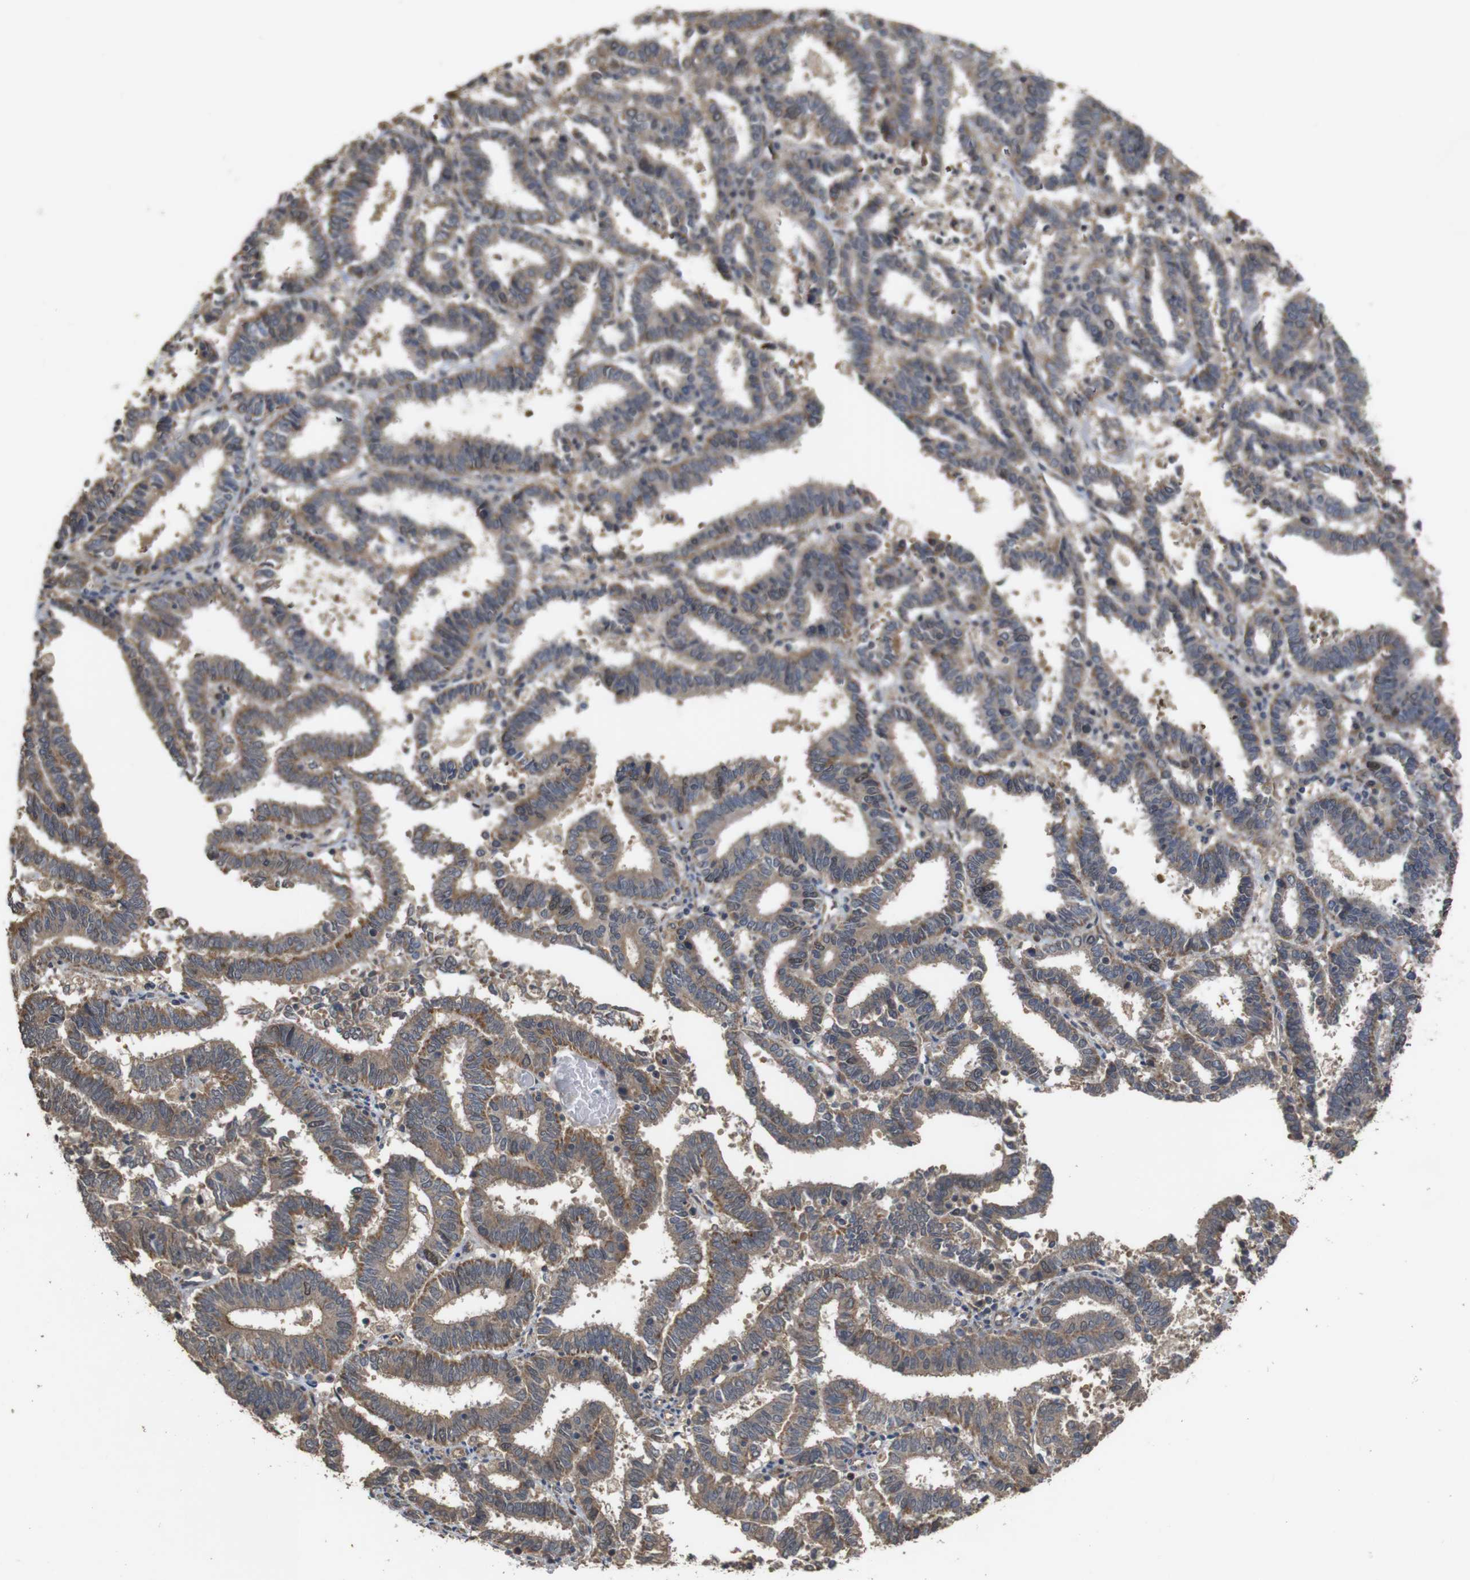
{"staining": {"intensity": "weak", "quantity": "25%-75%", "location": "cytoplasmic/membranous"}, "tissue": "endometrial cancer", "cell_type": "Tumor cells", "image_type": "cancer", "snomed": [{"axis": "morphology", "description": "Adenocarcinoma, NOS"}, {"axis": "topography", "description": "Uterus"}], "caption": "This micrograph shows immunohistochemistry (IHC) staining of human adenocarcinoma (endometrial), with low weak cytoplasmic/membranous positivity in approximately 25%-75% of tumor cells.", "gene": "PCDHB10", "patient": {"sex": "female", "age": 83}}